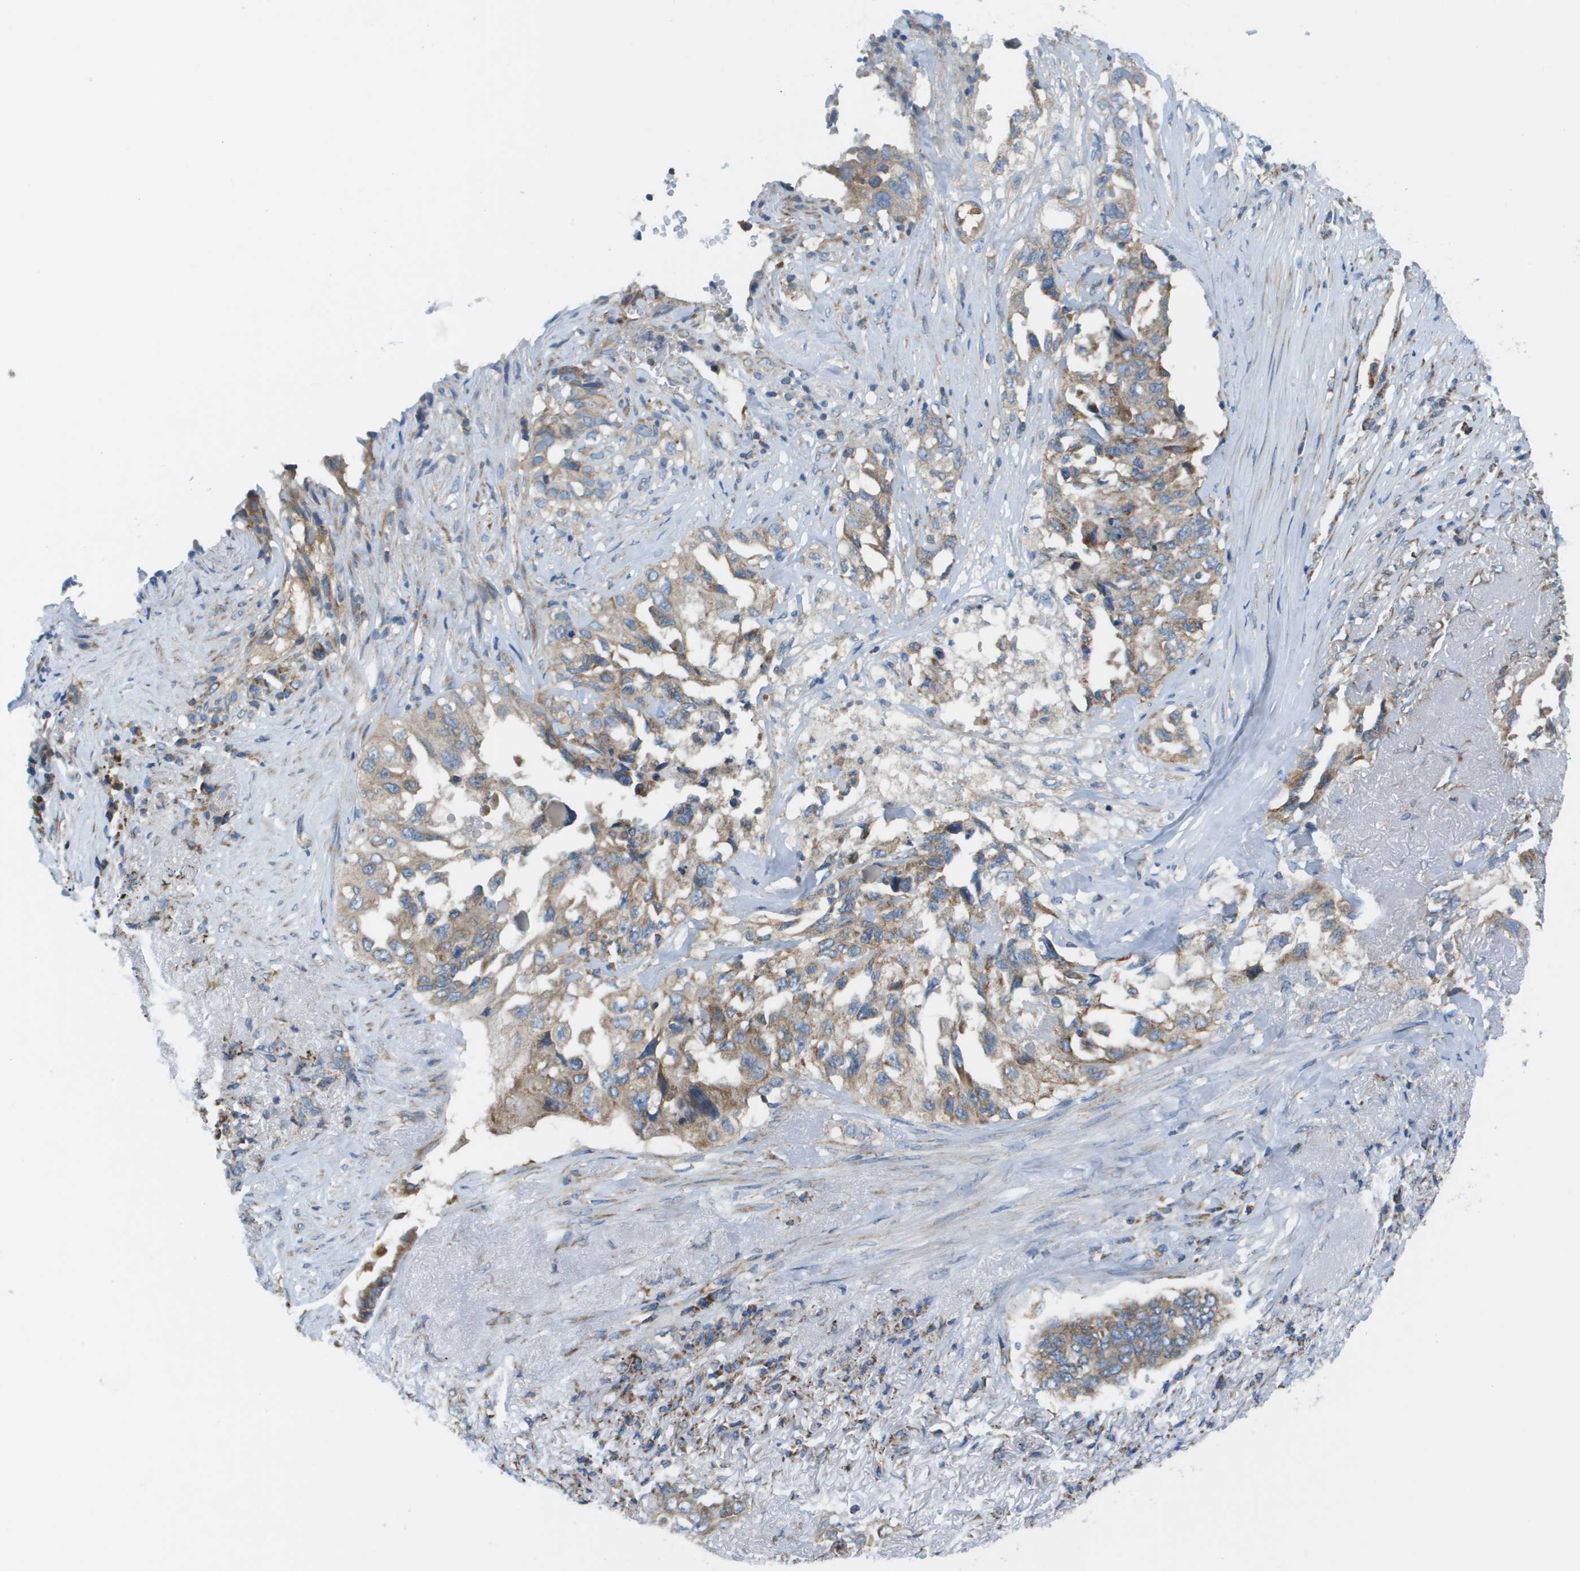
{"staining": {"intensity": "moderate", "quantity": ">75%", "location": "cytoplasmic/membranous"}, "tissue": "lung cancer", "cell_type": "Tumor cells", "image_type": "cancer", "snomed": [{"axis": "morphology", "description": "Adenocarcinoma, NOS"}, {"axis": "topography", "description": "Lung"}], "caption": "Lung adenocarcinoma was stained to show a protein in brown. There is medium levels of moderate cytoplasmic/membranous positivity in about >75% of tumor cells.", "gene": "TAOK3", "patient": {"sex": "female", "age": 51}}